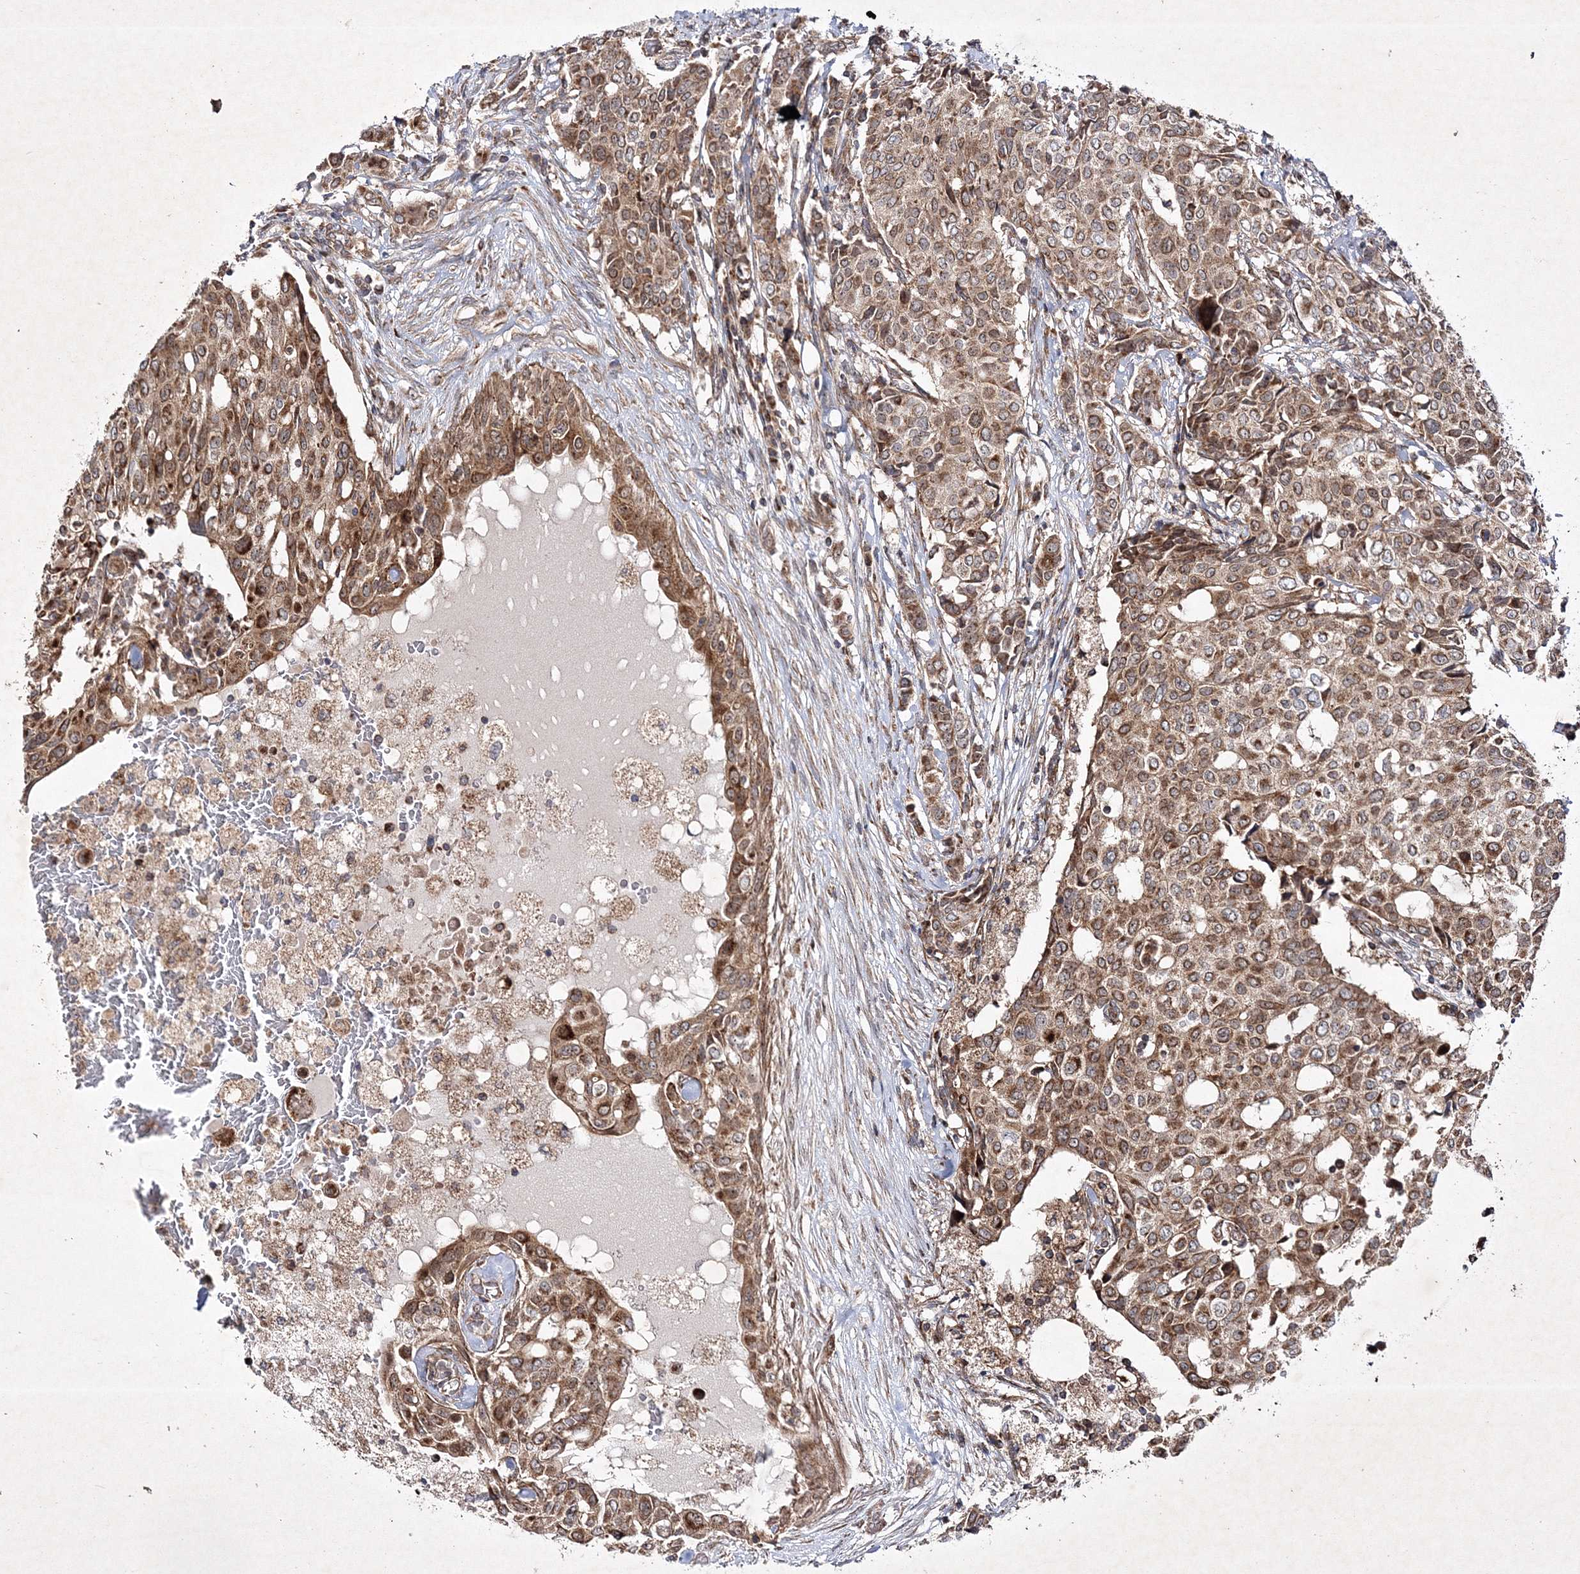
{"staining": {"intensity": "moderate", "quantity": ">75%", "location": "cytoplasmic/membranous"}, "tissue": "breast cancer", "cell_type": "Tumor cells", "image_type": "cancer", "snomed": [{"axis": "morphology", "description": "Lobular carcinoma"}, {"axis": "topography", "description": "Breast"}], "caption": "Immunohistochemistry of breast cancer exhibits medium levels of moderate cytoplasmic/membranous staining in about >75% of tumor cells. The protein of interest is shown in brown color, while the nuclei are stained blue.", "gene": "SCRN3", "patient": {"sex": "female", "age": 51}}